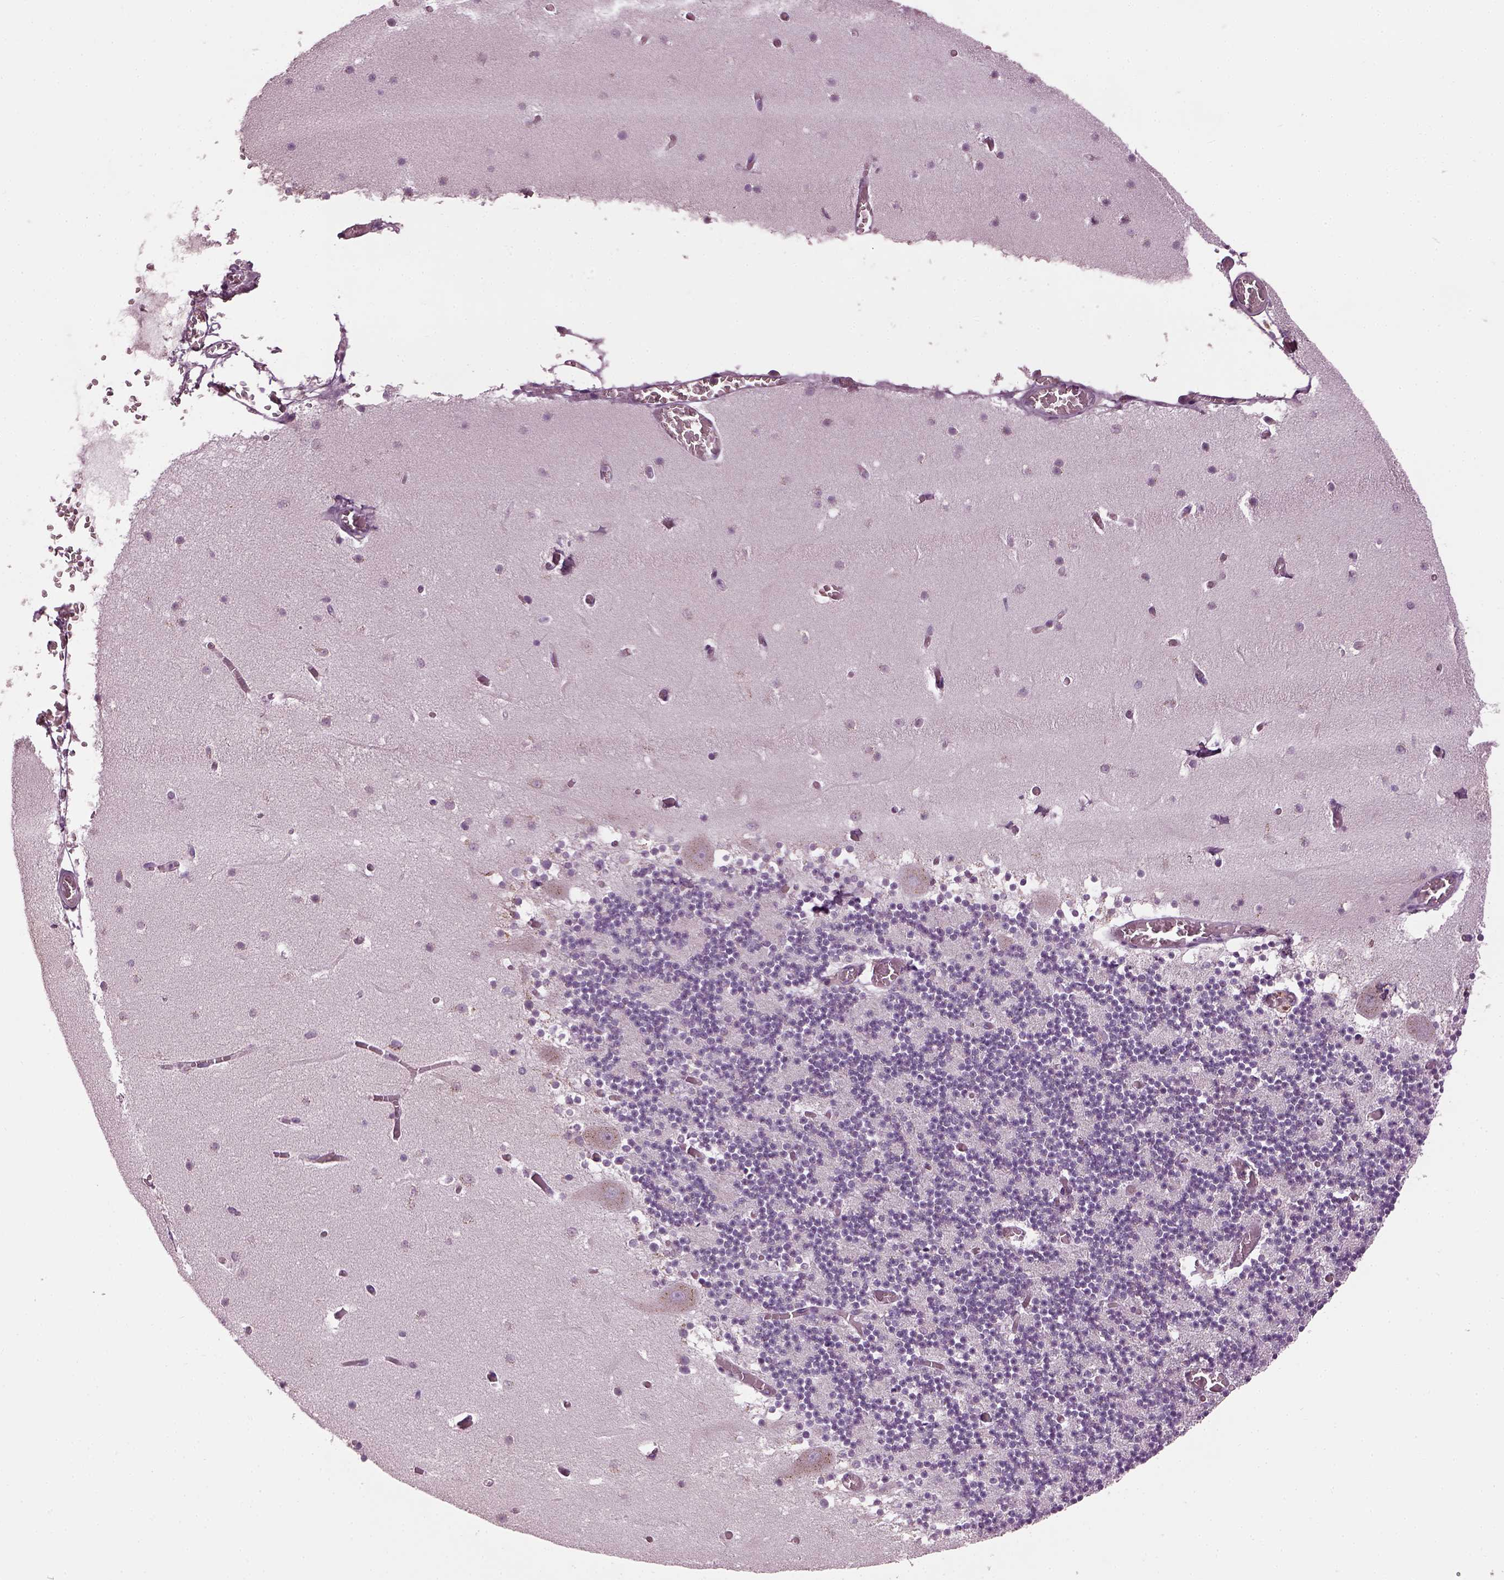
{"staining": {"intensity": "negative", "quantity": "none", "location": "none"}, "tissue": "cerebellum", "cell_type": "Cells in granular layer", "image_type": "normal", "snomed": [{"axis": "morphology", "description": "Normal tissue, NOS"}, {"axis": "topography", "description": "Cerebellum"}], "caption": "Cerebellum stained for a protein using immunohistochemistry (IHC) displays no positivity cells in granular layer.", "gene": "TMEM231", "patient": {"sex": "female", "age": 28}}